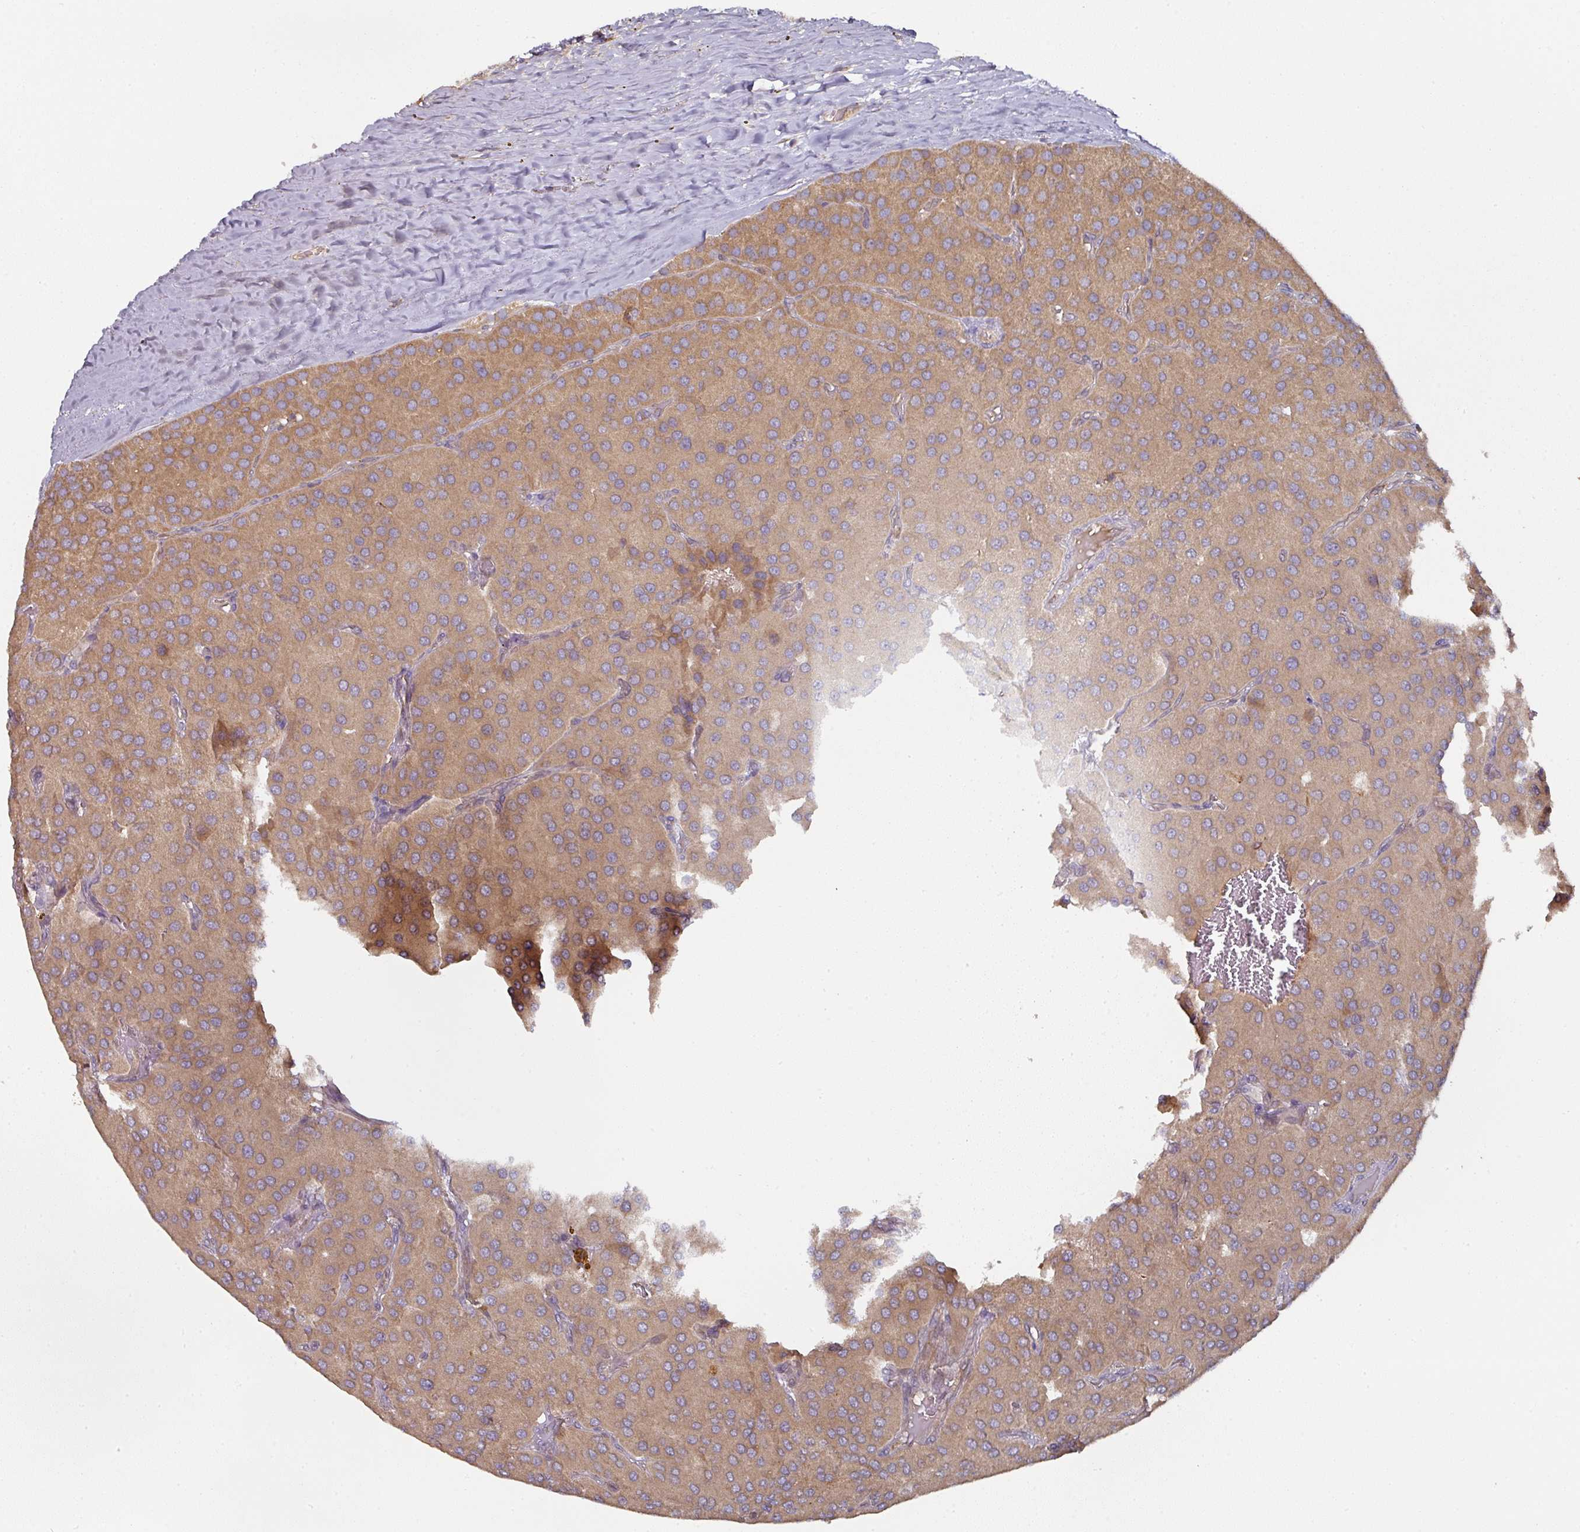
{"staining": {"intensity": "moderate", "quantity": ">75%", "location": "cytoplasmic/membranous"}, "tissue": "parathyroid gland", "cell_type": "Glandular cells", "image_type": "normal", "snomed": [{"axis": "morphology", "description": "Normal tissue, NOS"}, {"axis": "morphology", "description": "Adenoma, NOS"}, {"axis": "topography", "description": "Parathyroid gland"}], "caption": "Protein analysis of benign parathyroid gland displays moderate cytoplasmic/membranous expression in approximately >75% of glandular cells.", "gene": "CEP95", "patient": {"sex": "female", "age": 86}}